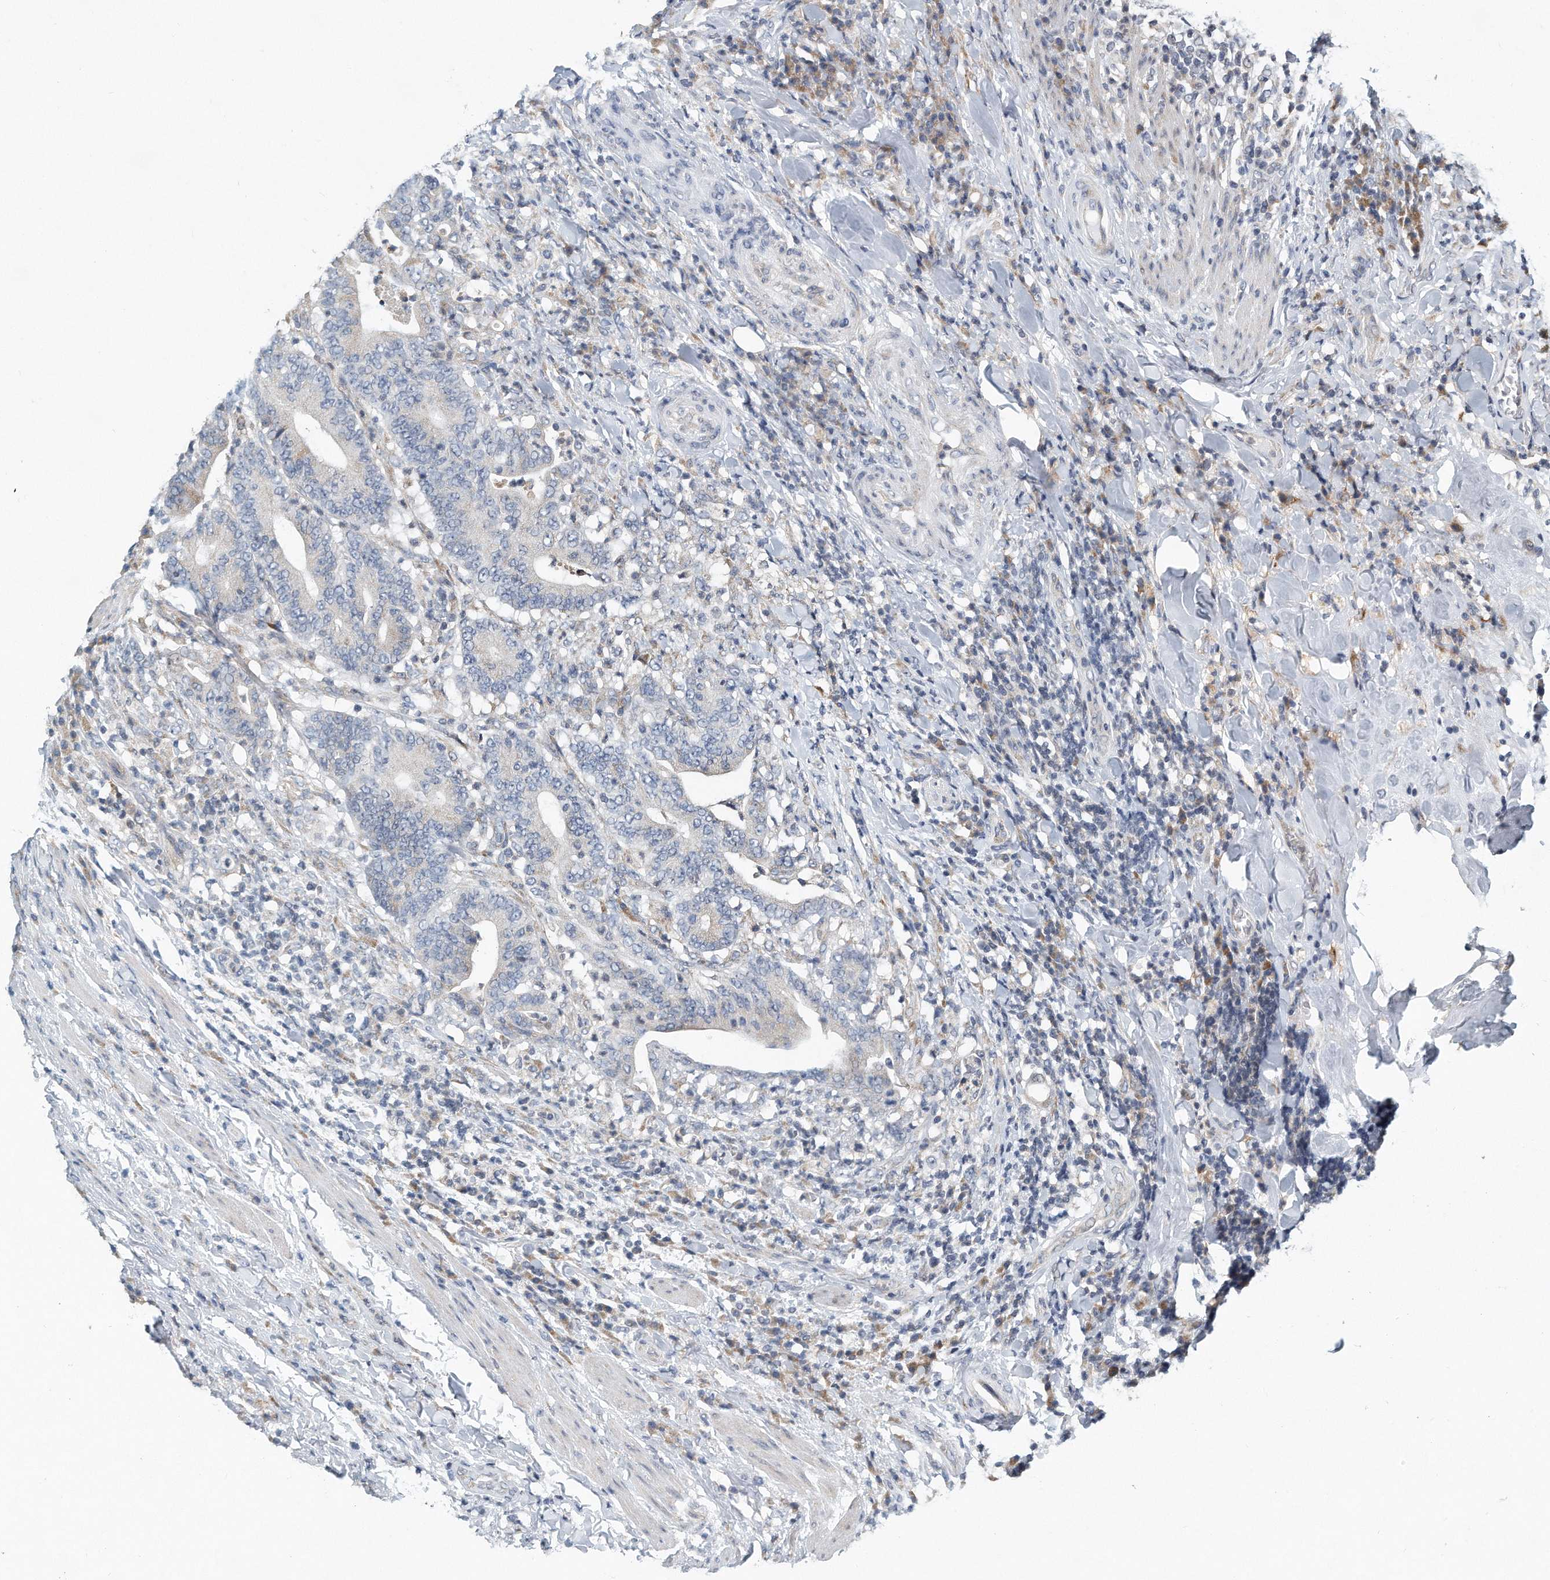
{"staining": {"intensity": "negative", "quantity": "none", "location": "none"}, "tissue": "colorectal cancer", "cell_type": "Tumor cells", "image_type": "cancer", "snomed": [{"axis": "morphology", "description": "Adenocarcinoma, NOS"}, {"axis": "topography", "description": "Colon"}], "caption": "High magnification brightfield microscopy of adenocarcinoma (colorectal) stained with DAB (brown) and counterstained with hematoxylin (blue): tumor cells show no significant expression. (DAB (3,3'-diaminobenzidine) immunohistochemistry (IHC) visualized using brightfield microscopy, high magnification).", "gene": "VLDLR", "patient": {"sex": "female", "age": 66}}